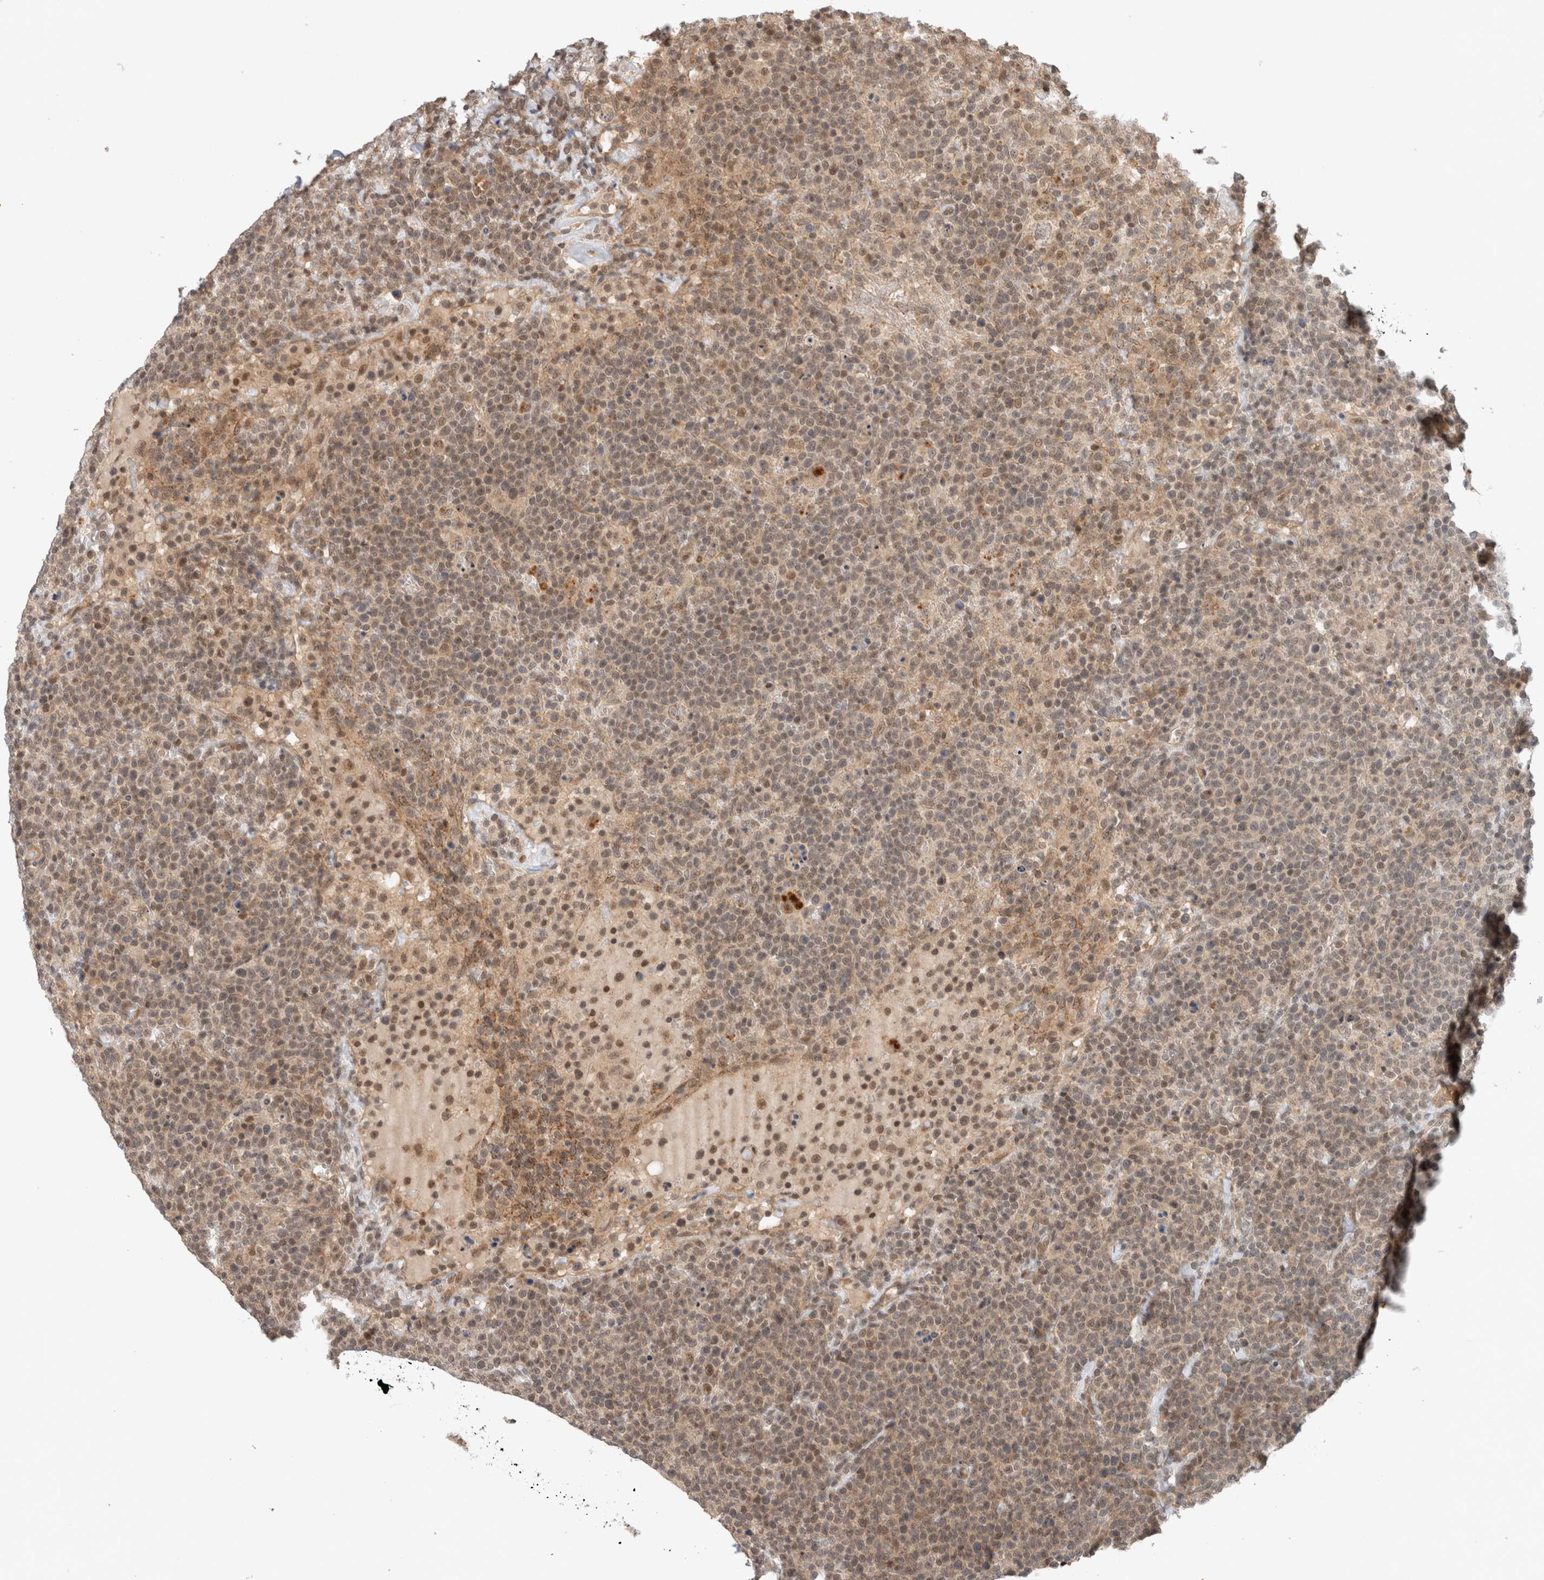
{"staining": {"intensity": "weak", "quantity": "25%-75%", "location": "nuclear"}, "tissue": "lymphoma", "cell_type": "Tumor cells", "image_type": "cancer", "snomed": [{"axis": "morphology", "description": "Malignant lymphoma, non-Hodgkin's type, High grade"}, {"axis": "topography", "description": "Lymph node"}], "caption": "This histopathology image demonstrates immunohistochemistry staining of lymphoma, with low weak nuclear expression in about 25%-75% of tumor cells.", "gene": "CAAP1", "patient": {"sex": "male", "age": 61}}